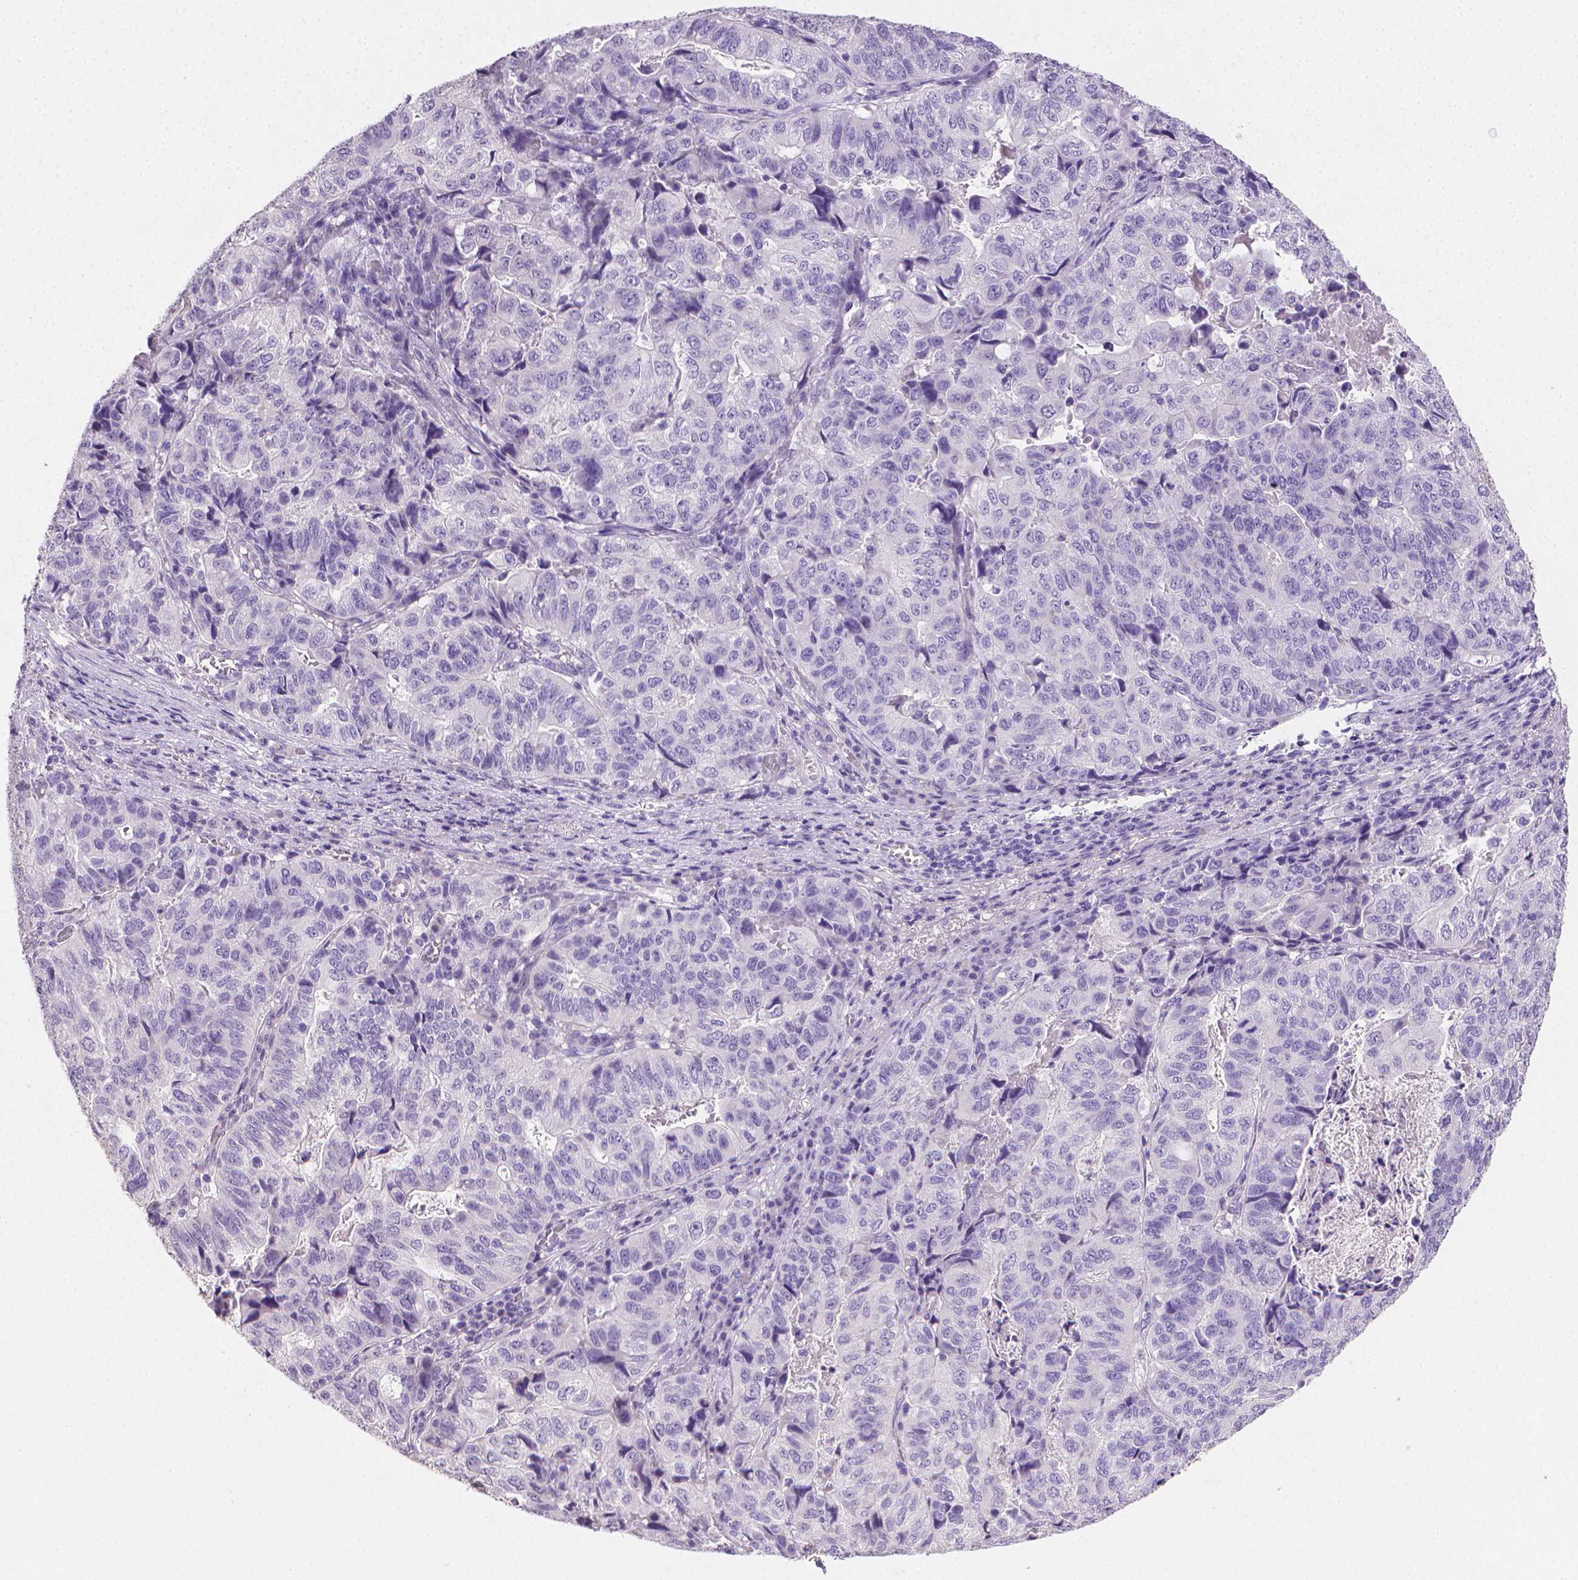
{"staining": {"intensity": "negative", "quantity": "none", "location": "none"}, "tissue": "stomach cancer", "cell_type": "Tumor cells", "image_type": "cancer", "snomed": [{"axis": "morphology", "description": "Adenocarcinoma, NOS"}, {"axis": "topography", "description": "Stomach, upper"}], "caption": "Stomach cancer (adenocarcinoma) was stained to show a protein in brown. There is no significant staining in tumor cells.", "gene": "TNNI2", "patient": {"sex": "female", "age": 67}}